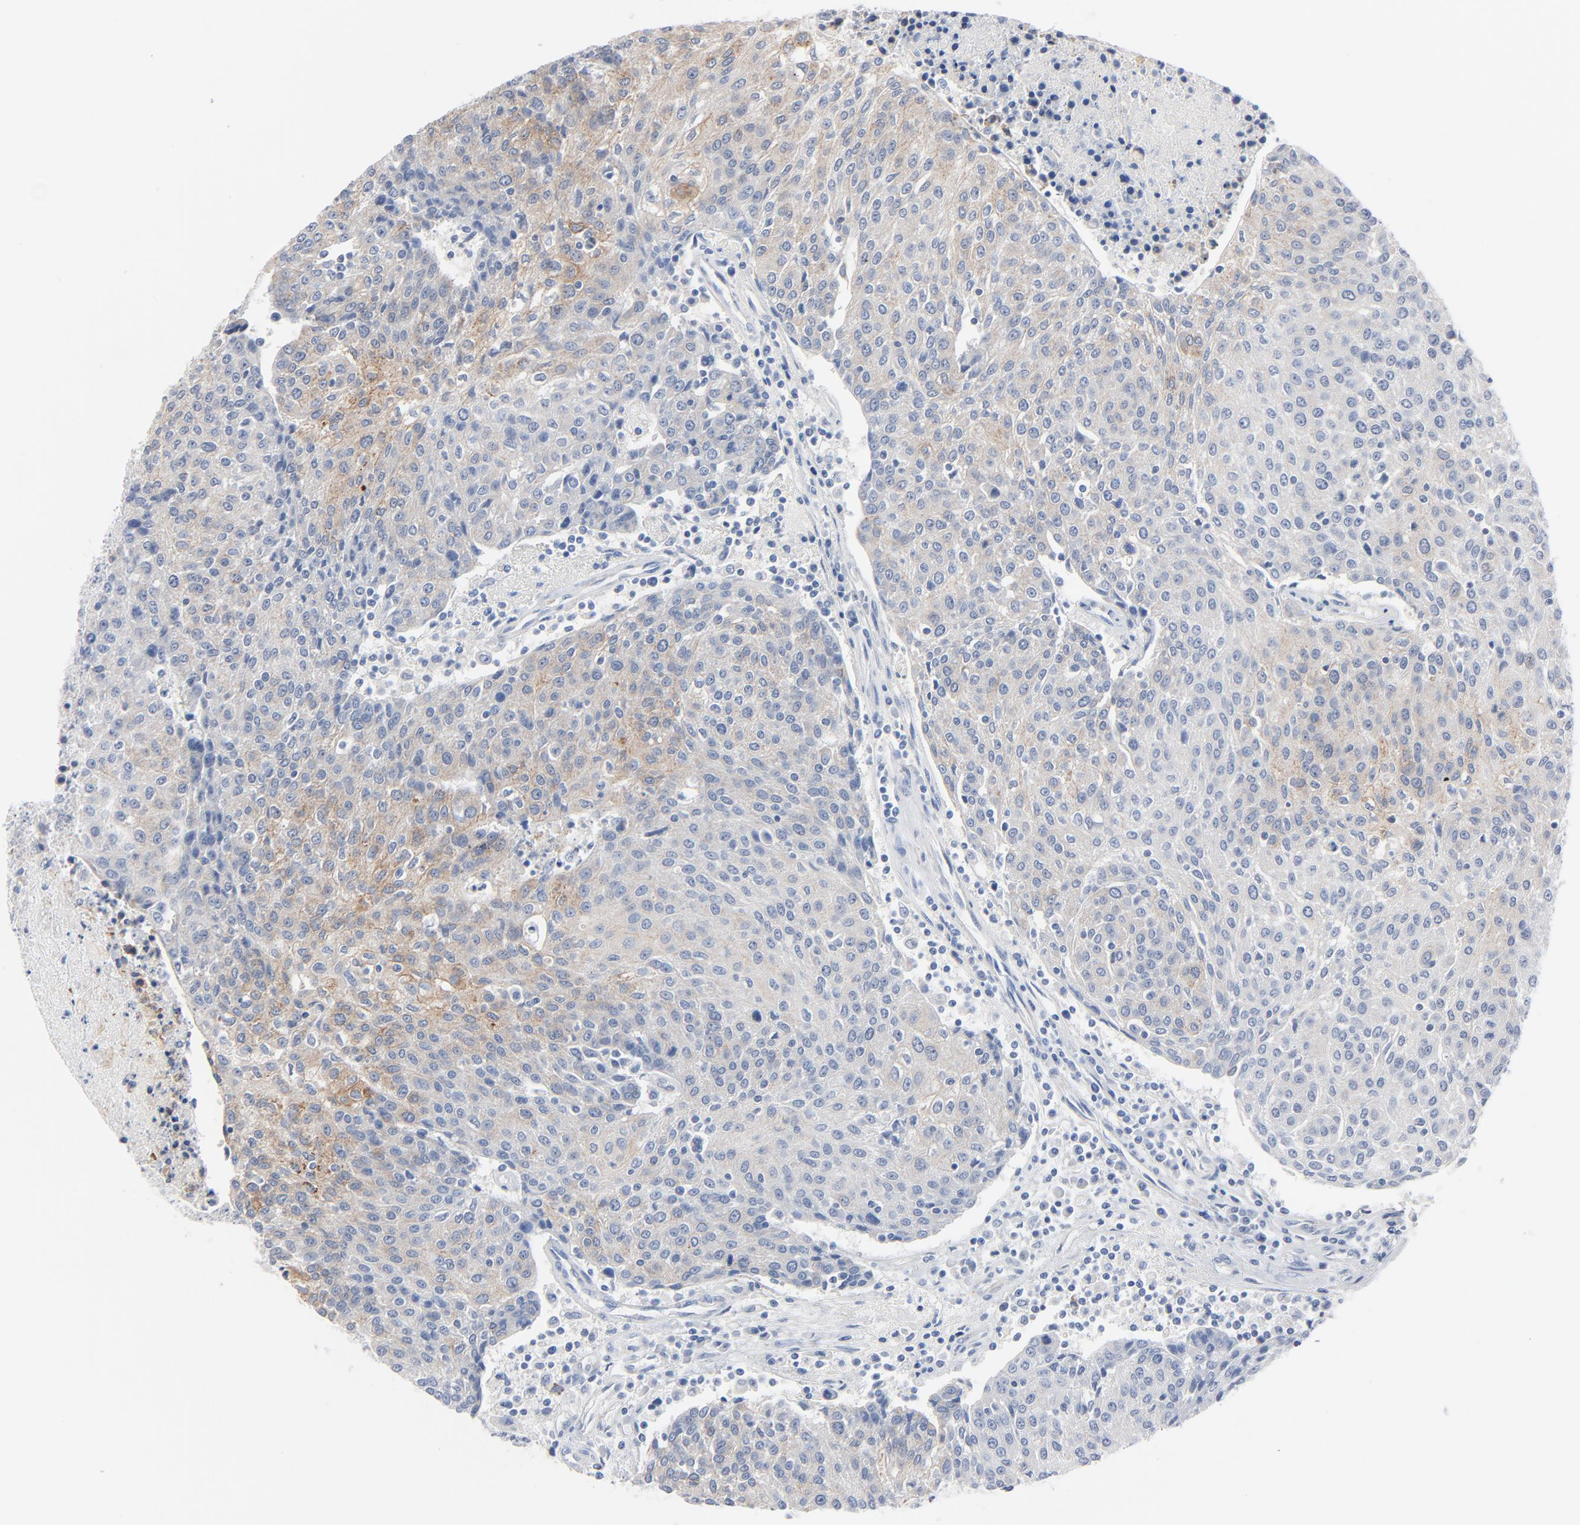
{"staining": {"intensity": "weak", "quantity": "<25%", "location": "cytoplasmic/membranous"}, "tissue": "urothelial cancer", "cell_type": "Tumor cells", "image_type": "cancer", "snomed": [{"axis": "morphology", "description": "Urothelial carcinoma, High grade"}, {"axis": "topography", "description": "Urinary bladder"}], "caption": "The photomicrograph reveals no significant staining in tumor cells of high-grade urothelial carcinoma.", "gene": "IFT43", "patient": {"sex": "female", "age": 85}}